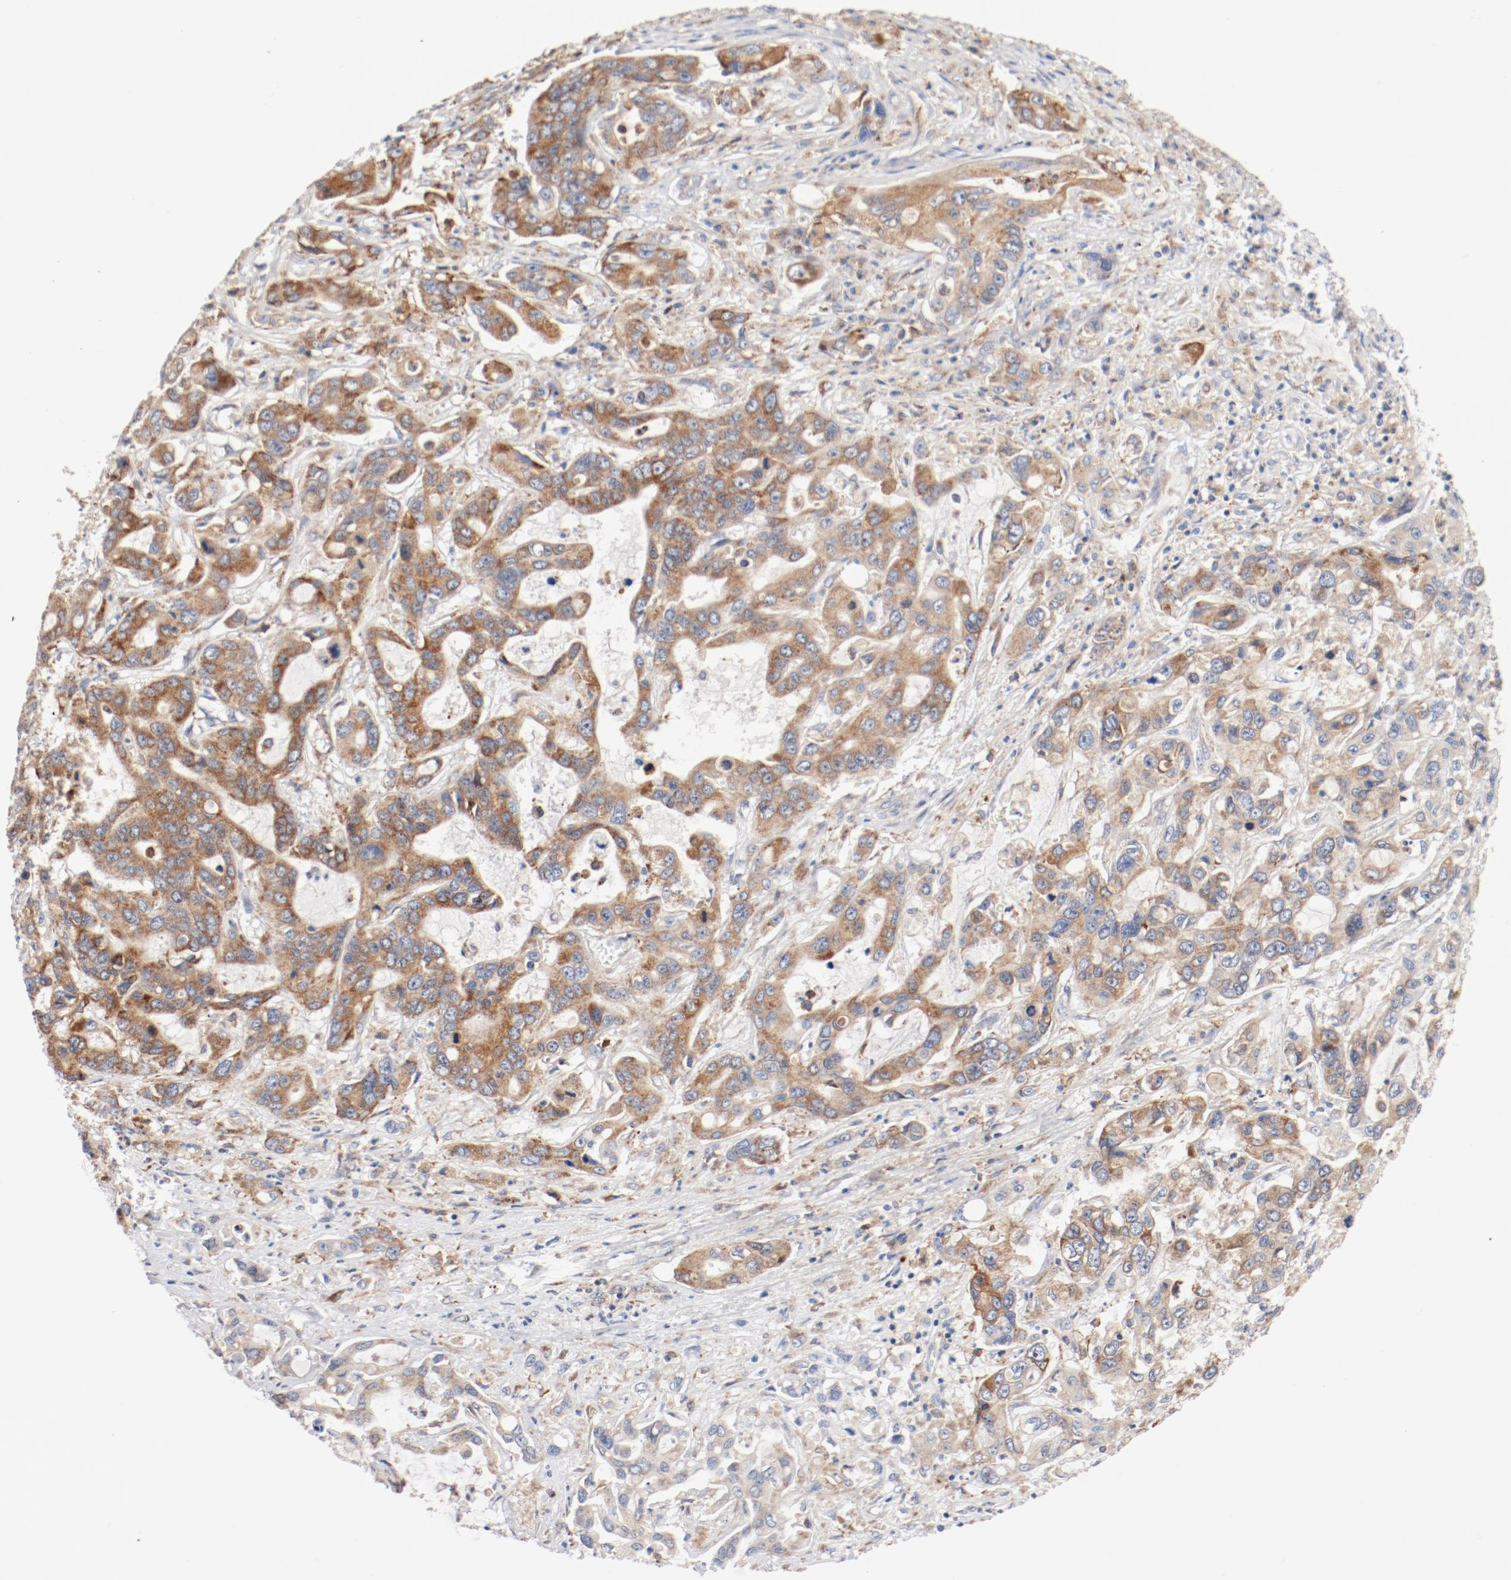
{"staining": {"intensity": "moderate", "quantity": ">75%", "location": "cytoplasmic/membranous"}, "tissue": "liver cancer", "cell_type": "Tumor cells", "image_type": "cancer", "snomed": [{"axis": "morphology", "description": "Cholangiocarcinoma"}, {"axis": "topography", "description": "Liver"}], "caption": "Liver cancer (cholangiocarcinoma) stained with immunohistochemistry displays moderate cytoplasmic/membranous expression in about >75% of tumor cells.", "gene": "PDPK1", "patient": {"sex": "female", "age": 65}}